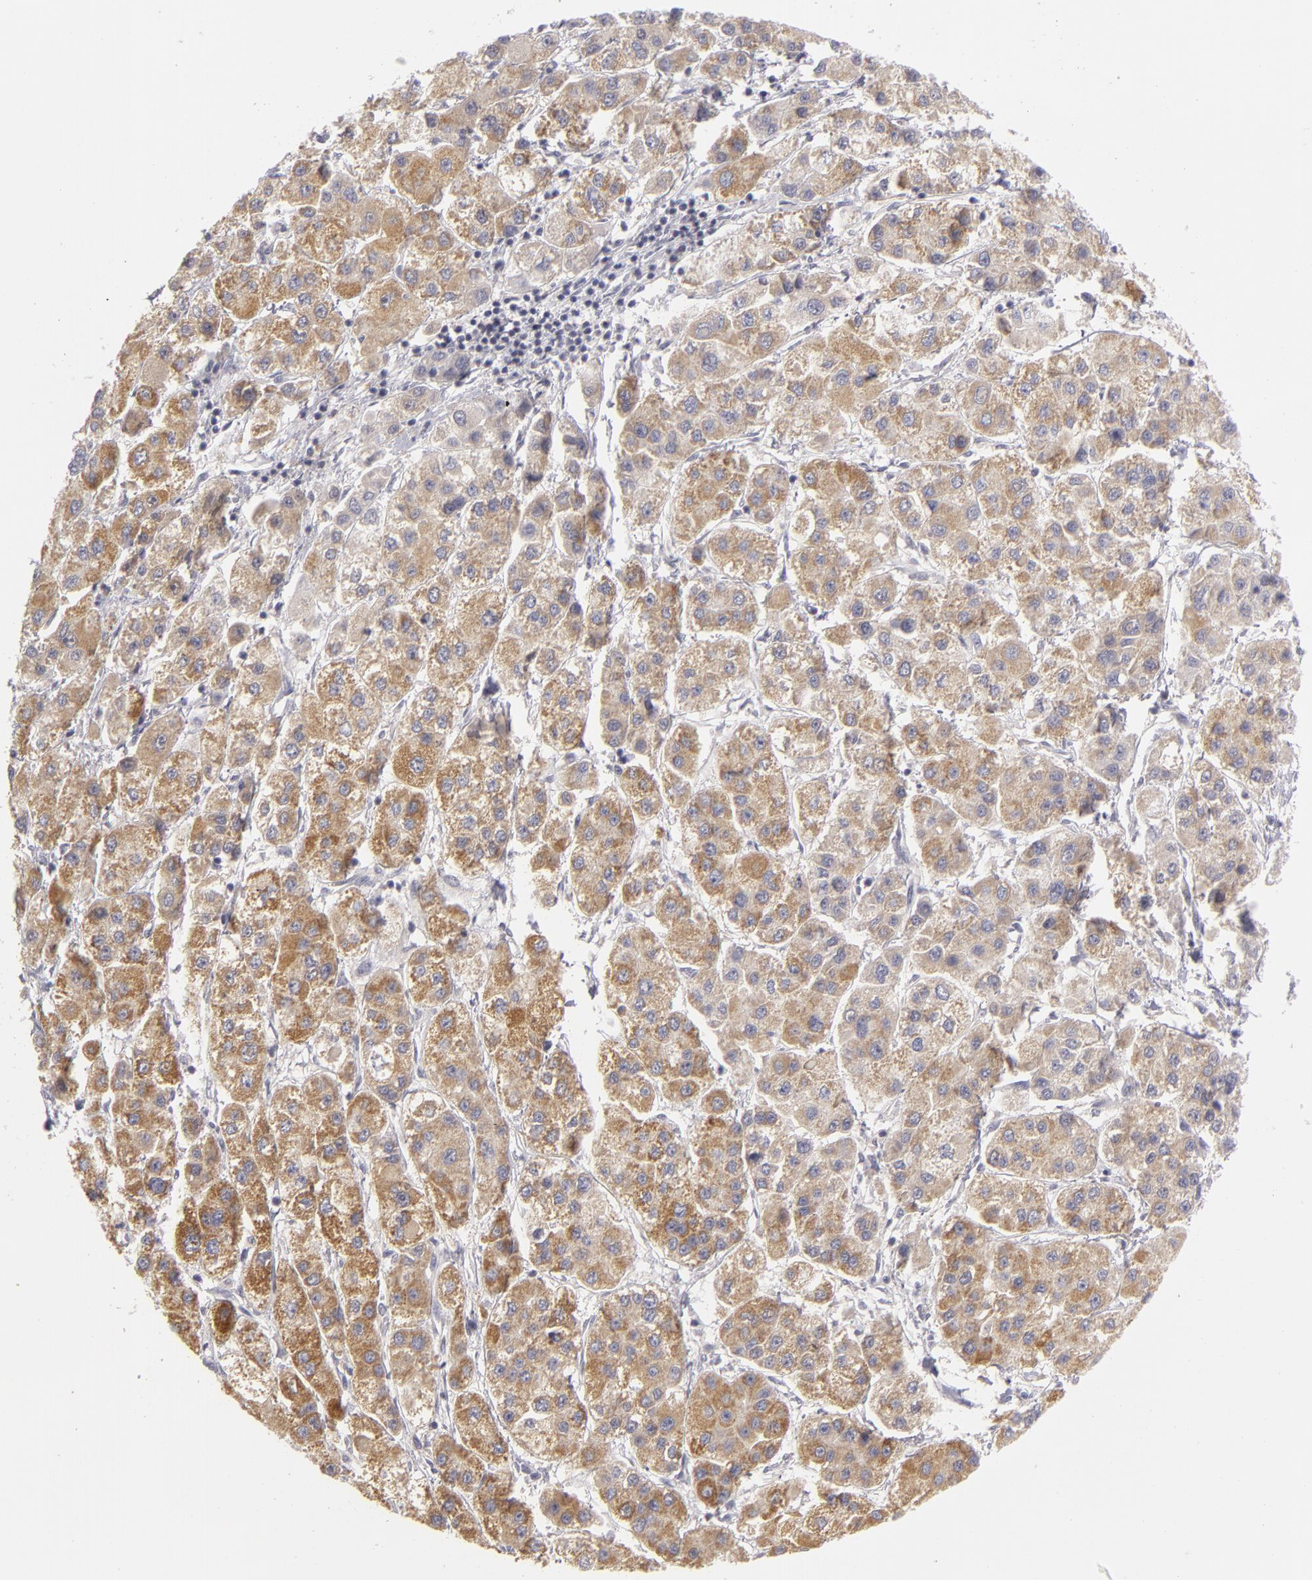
{"staining": {"intensity": "weak", "quantity": ">75%", "location": "cytoplasmic/membranous"}, "tissue": "liver cancer", "cell_type": "Tumor cells", "image_type": "cancer", "snomed": [{"axis": "morphology", "description": "Carcinoma, Hepatocellular, NOS"}, {"axis": "topography", "description": "Liver"}], "caption": "IHC staining of hepatocellular carcinoma (liver), which shows low levels of weak cytoplasmic/membranous expression in about >75% of tumor cells indicating weak cytoplasmic/membranous protein staining. The staining was performed using DAB (brown) for protein detection and nuclei were counterstained in hematoxylin (blue).", "gene": "ATP2B3", "patient": {"sex": "female", "age": 85}}